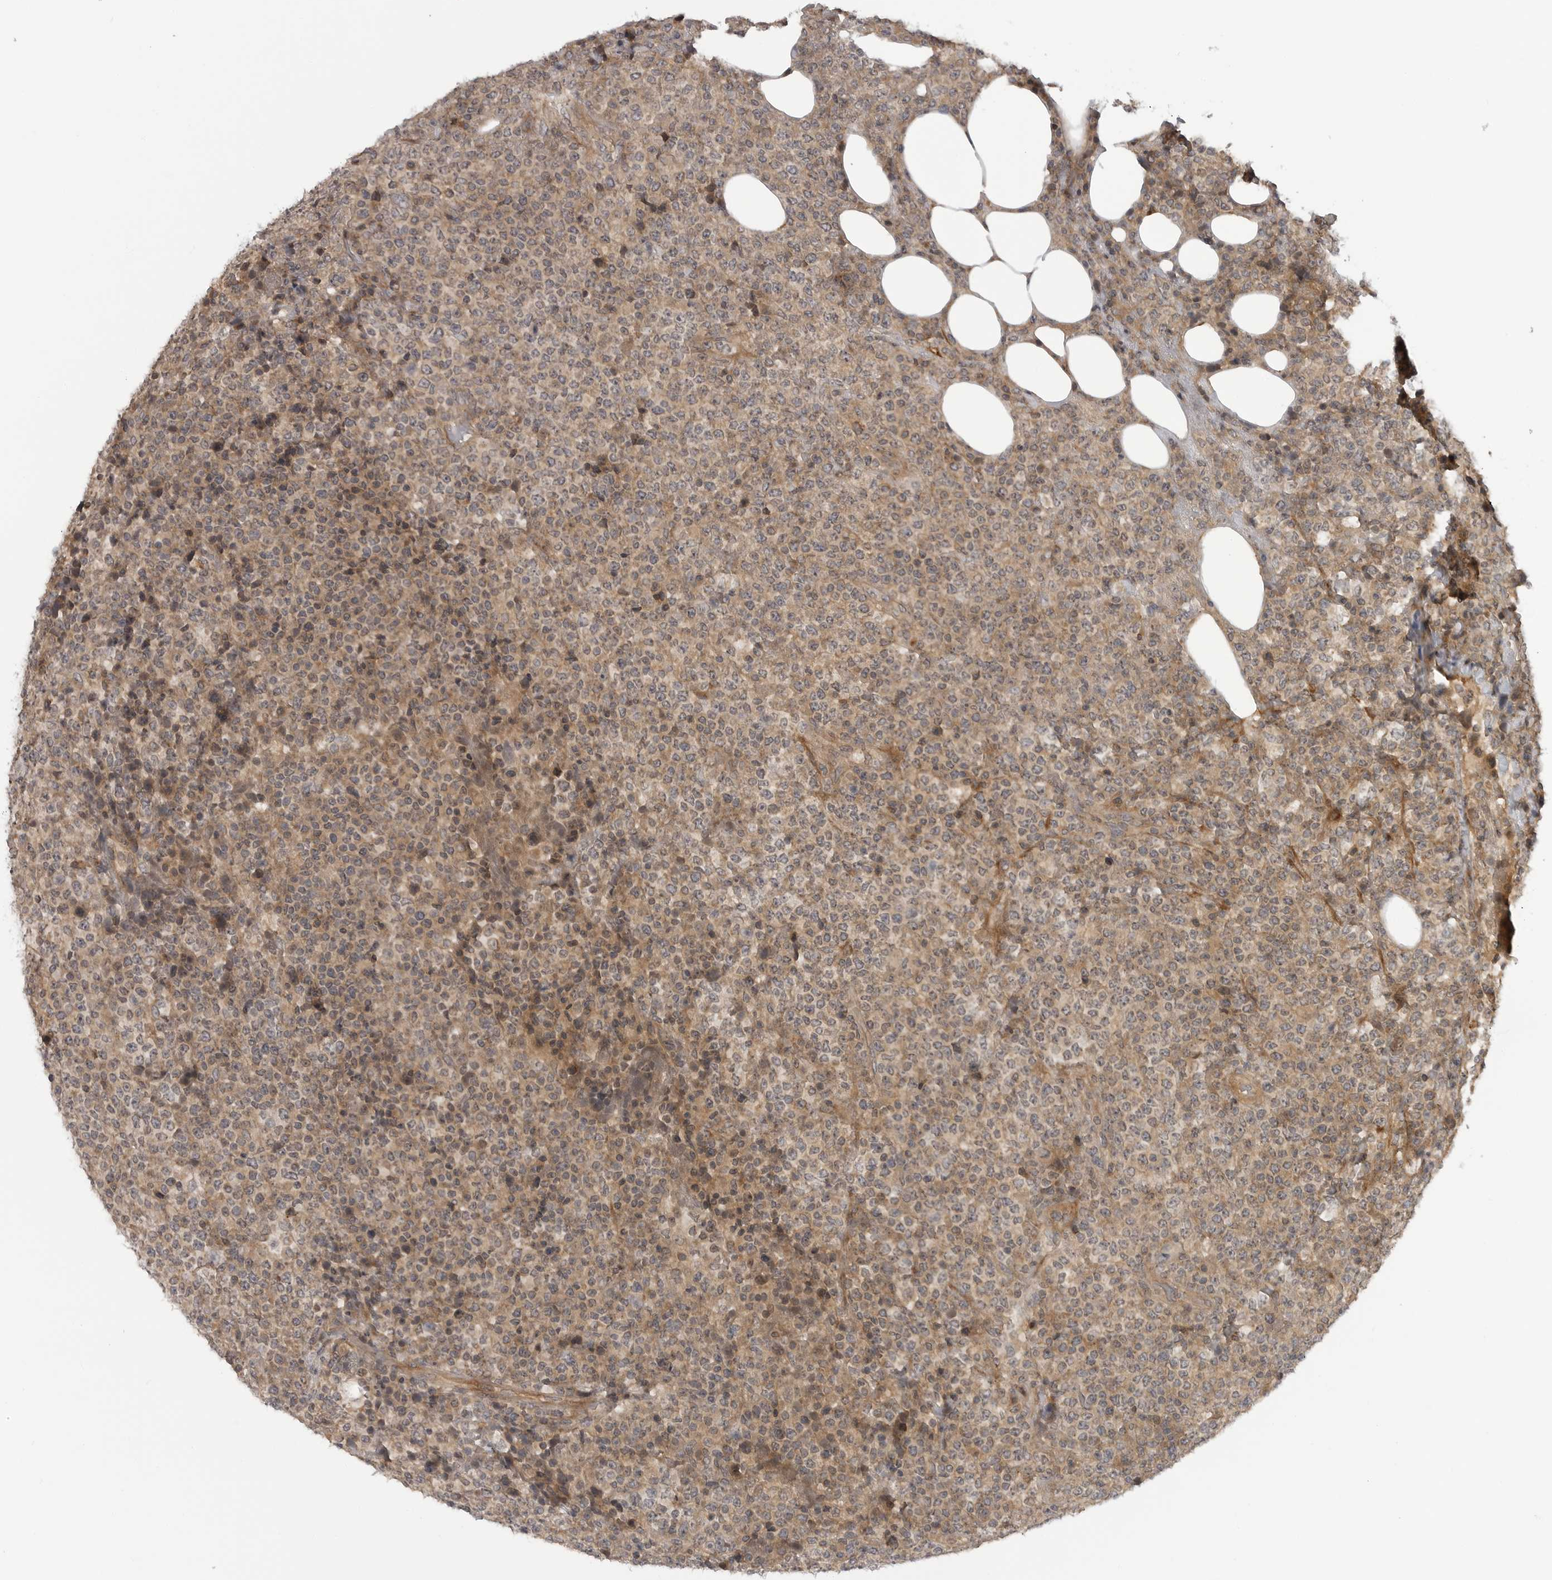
{"staining": {"intensity": "weak", "quantity": "25%-75%", "location": "cytoplasmic/membranous"}, "tissue": "lymphoma", "cell_type": "Tumor cells", "image_type": "cancer", "snomed": [{"axis": "morphology", "description": "Malignant lymphoma, non-Hodgkin's type, High grade"}, {"axis": "topography", "description": "Lymph node"}], "caption": "Immunohistochemical staining of malignant lymphoma, non-Hodgkin's type (high-grade) reveals low levels of weak cytoplasmic/membranous protein staining in about 25%-75% of tumor cells. Ihc stains the protein in brown and the nuclei are stained blue.", "gene": "LRRC45", "patient": {"sex": "male", "age": 13}}